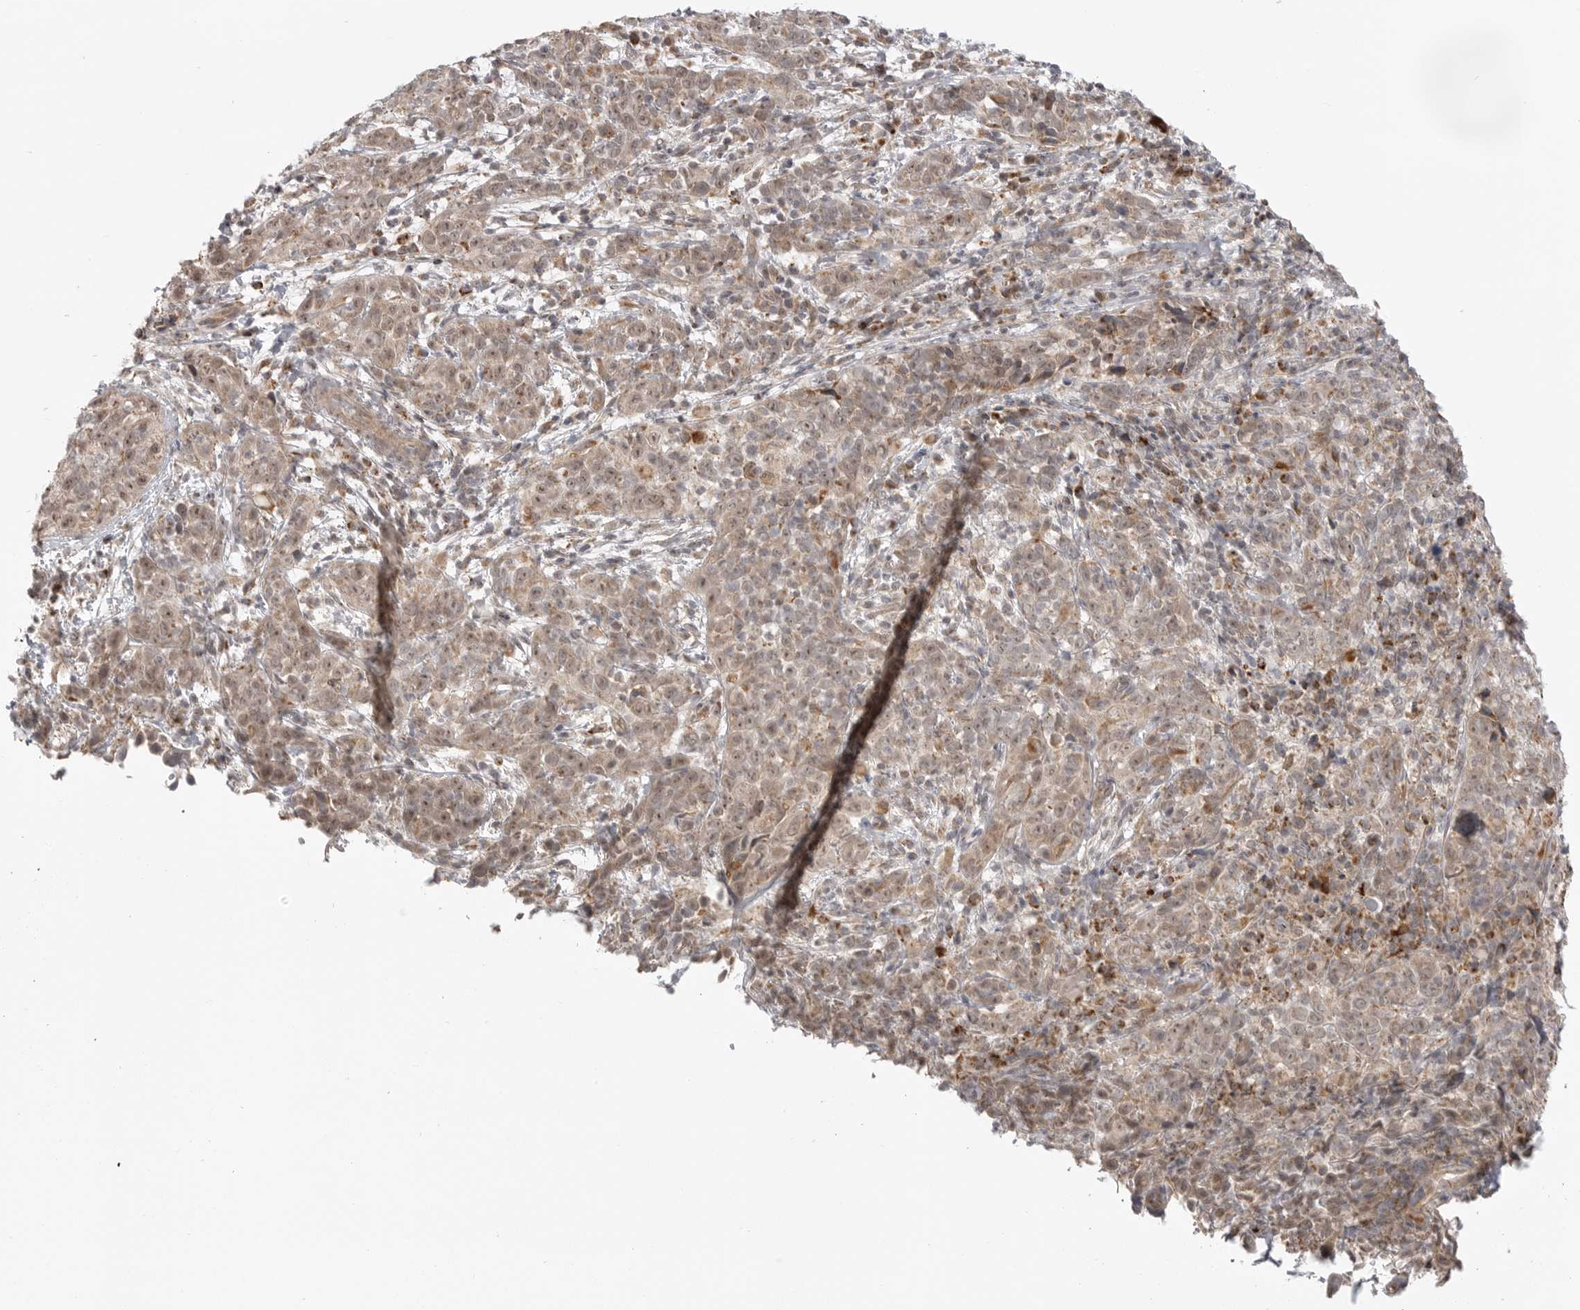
{"staining": {"intensity": "weak", "quantity": ">75%", "location": "cytoplasmic/membranous"}, "tissue": "cervical cancer", "cell_type": "Tumor cells", "image_type": "cancer", "snomed": [{"axis": "morphology", "description": "Squamous cell carcinoma, NOS"}, {"axis": "topography", "description": "Cervix"}], "caption": "Cervical squamous cell carcinoma stained for a protein reveals weak cytoplasmic/membranous positivity in tumor cells.", "gene": "KALRN", "patient": {"sex": "female", "age": 46}}